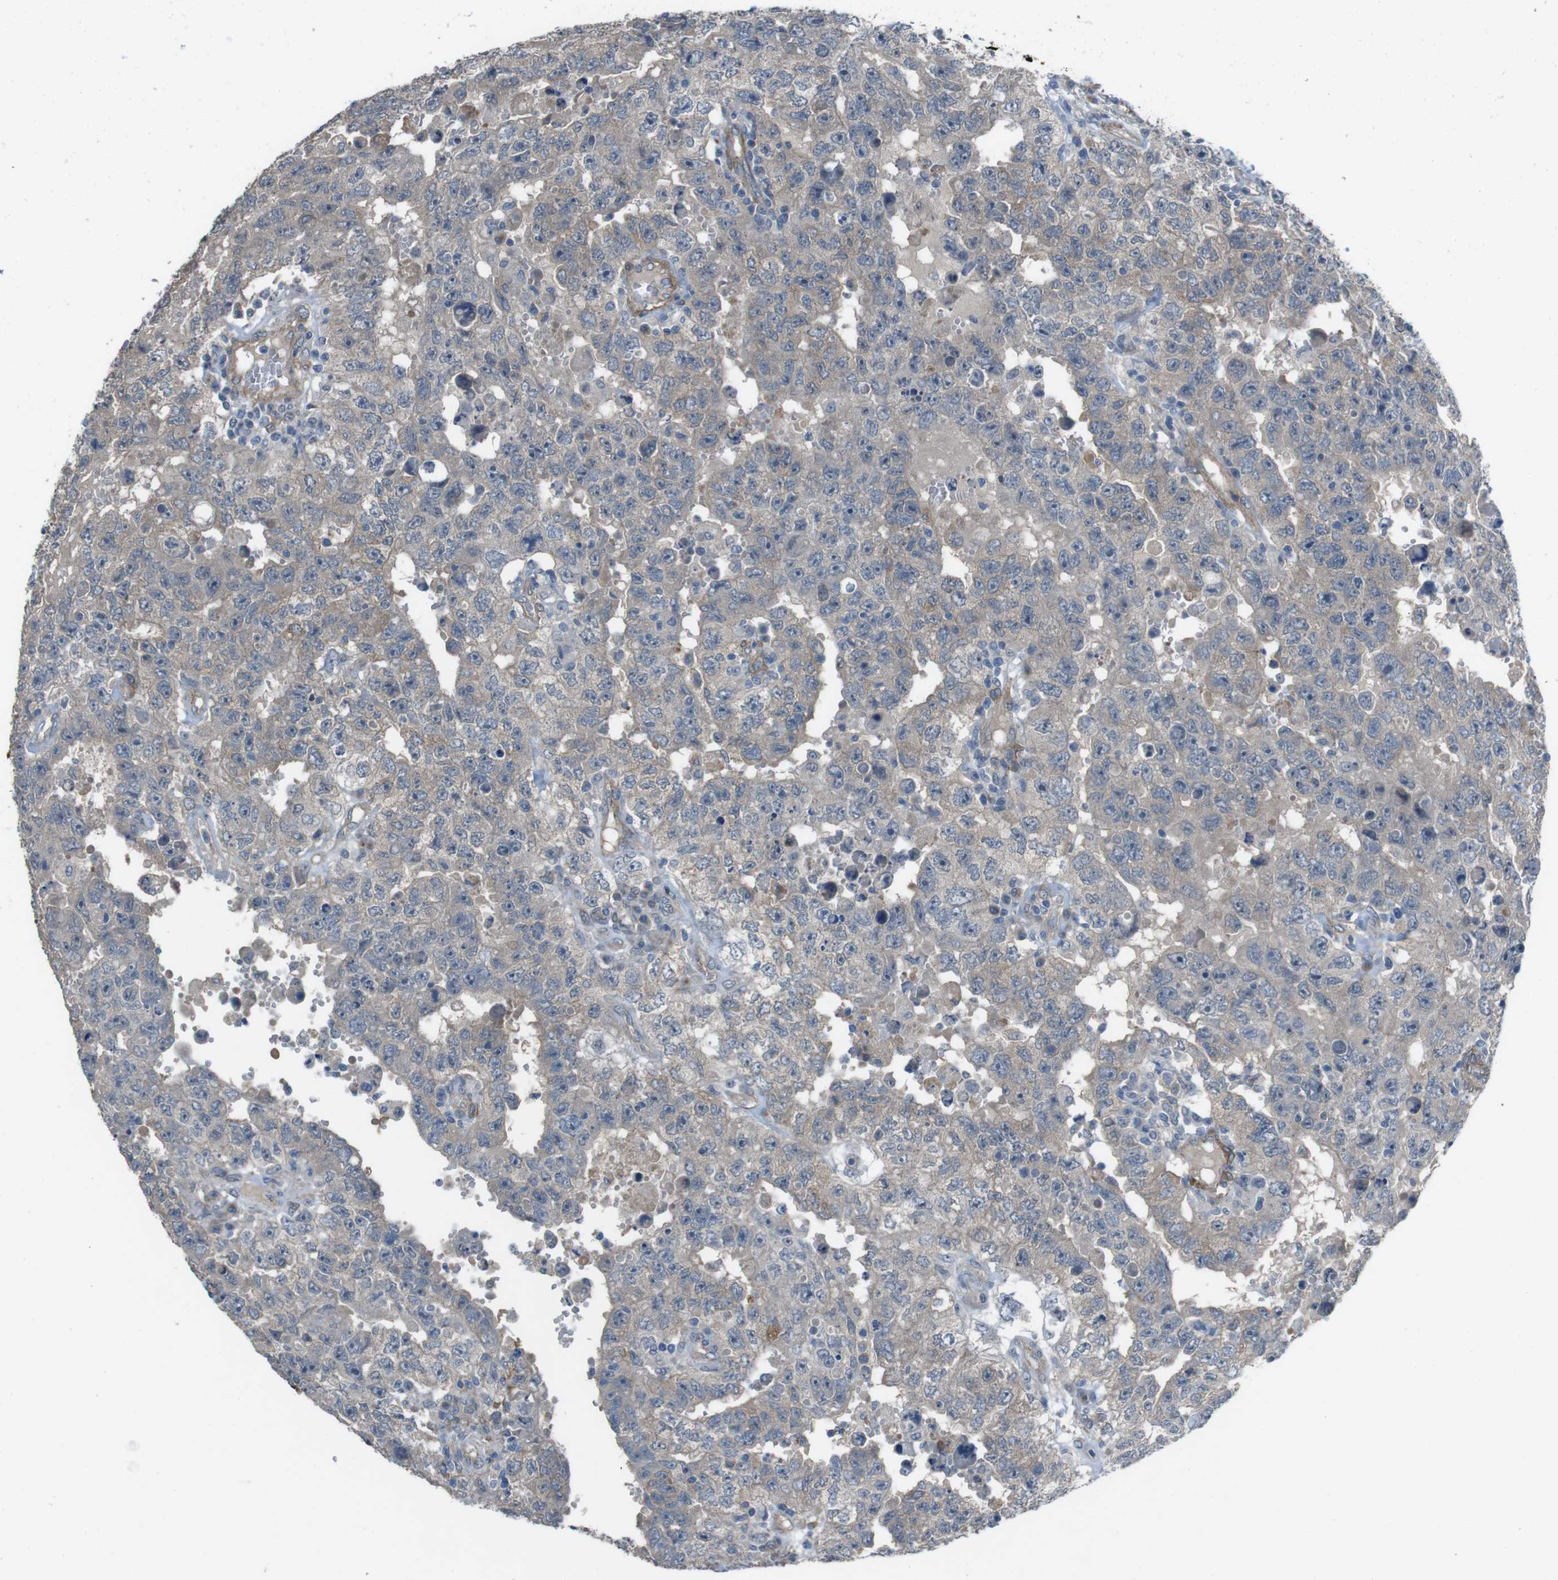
{"staining": {"intensity": "weak", "quantity": "25%-75%", "location": "cytoplasmic/membranous"}, "tissue": "testis cancer", "cell_type": "Tumor cells", "image_type": "cancer", "snomed": [{"axis": "morphology", "description": "Carcinoma, Embryonal, NOS"}, {"axis": "topography", "description": "Testis"}], "caption": "The micrograph displays staining of testis embryonal carcinoma, revealing weak cytoplasmic/membranous protein positivity (brown color) within tumor cells.", "gene": "ANK2", "patient": {"sex": "male", "age": 26}}